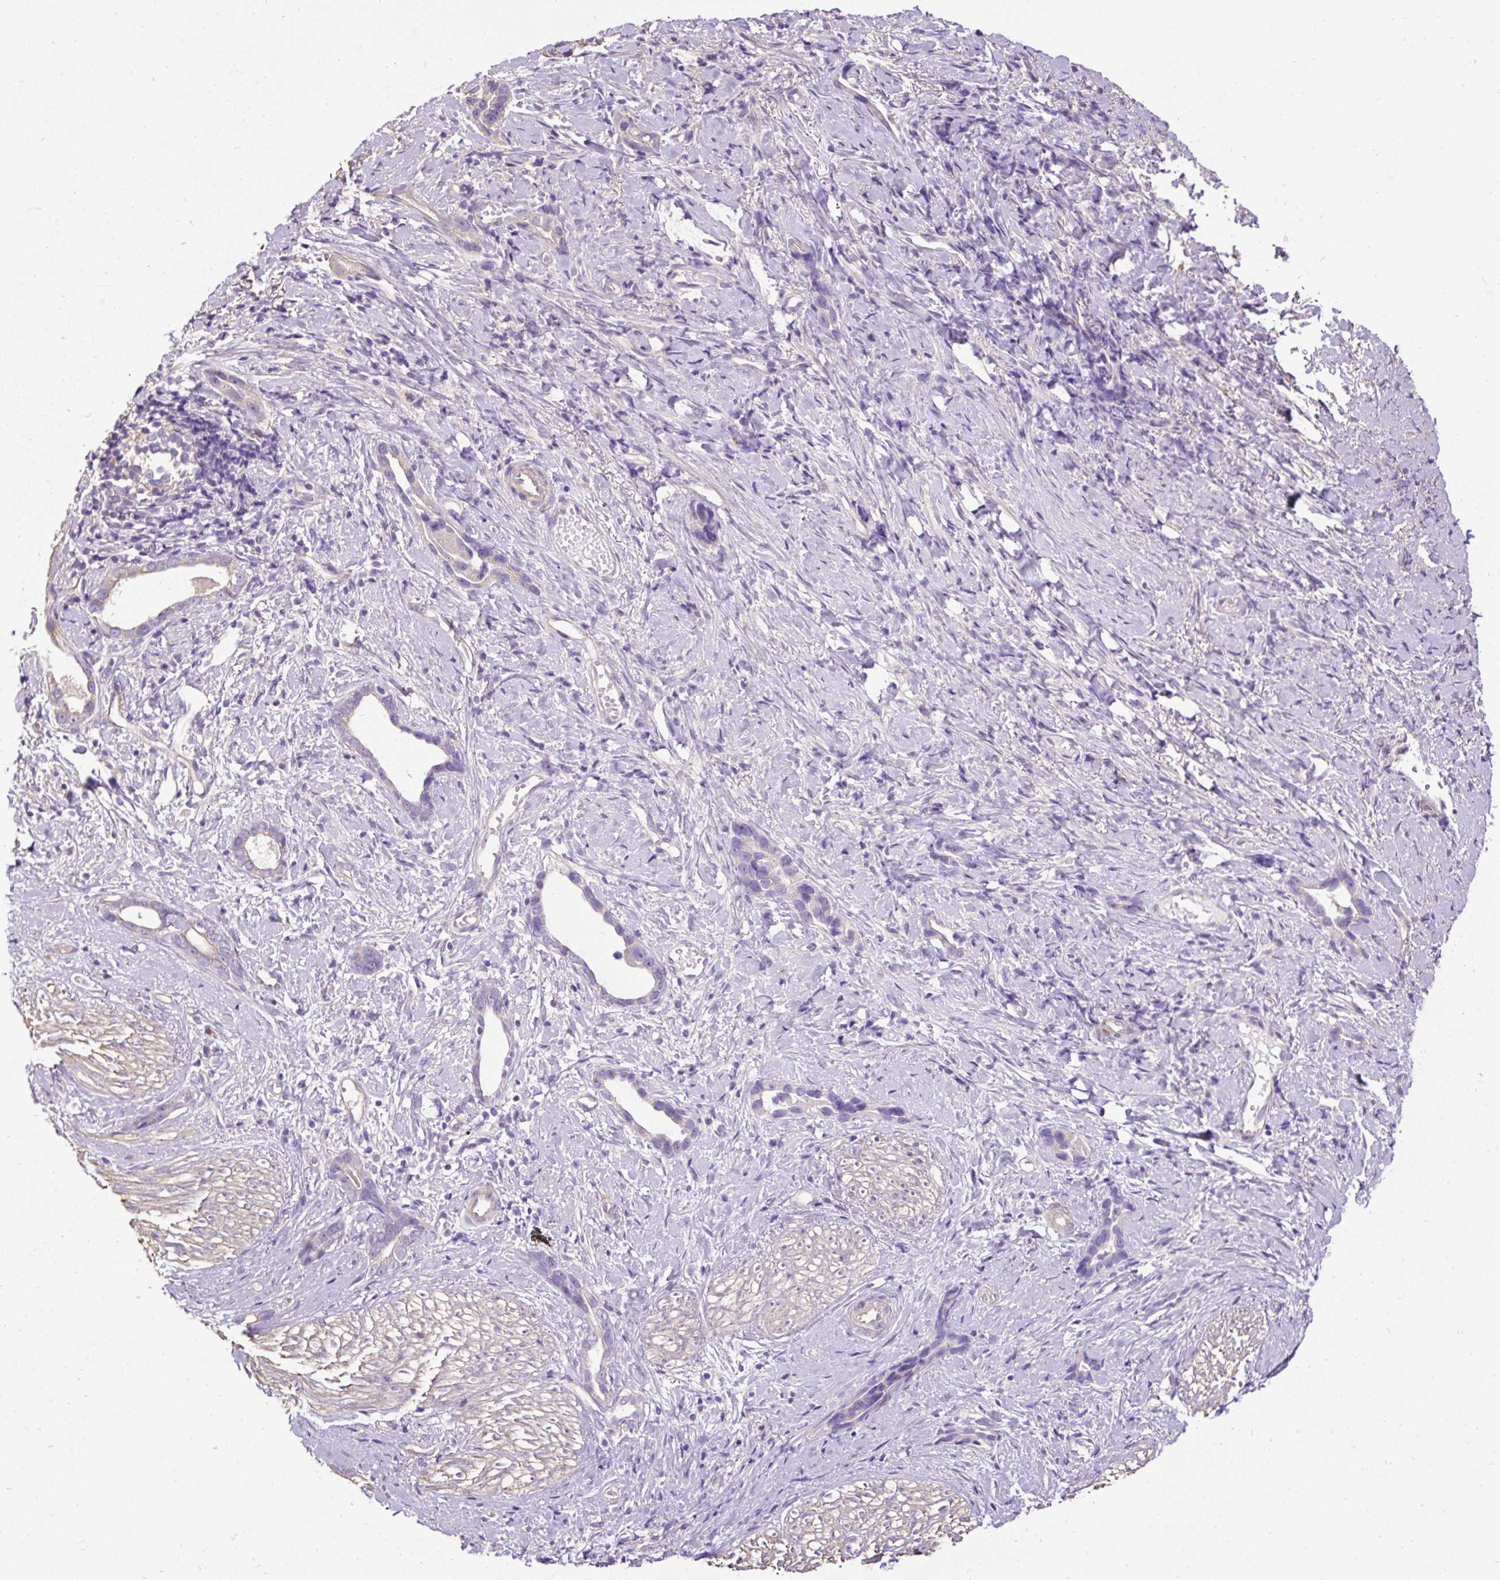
{"staining": {"intensity": "weak", "quantity": "<25%", "location": "cytoplasmic/membranous"}, "tissue": "stomach cancer", "cell_type": "Tumor cells", "image_type": "cancer", "snomed": [{"axis": "morphology", "description": "Adenocarcinoma, NOS"}, {"axis": "topography", "description": "Stomach"}], "caption": "Stomach cancer (adenocarcinoma) was stained to show a protein in brown. There is no significant positivity in tumor cells. The staining was performed using DAB (3,3'-diaminobenzidine) to visualize the protein expression in brown, while the nuclei were stained in blue with hematoxylin (Magnification: 20x).", "gene": "PDIA2", "patient": {"sex": "male", "age": 55}}